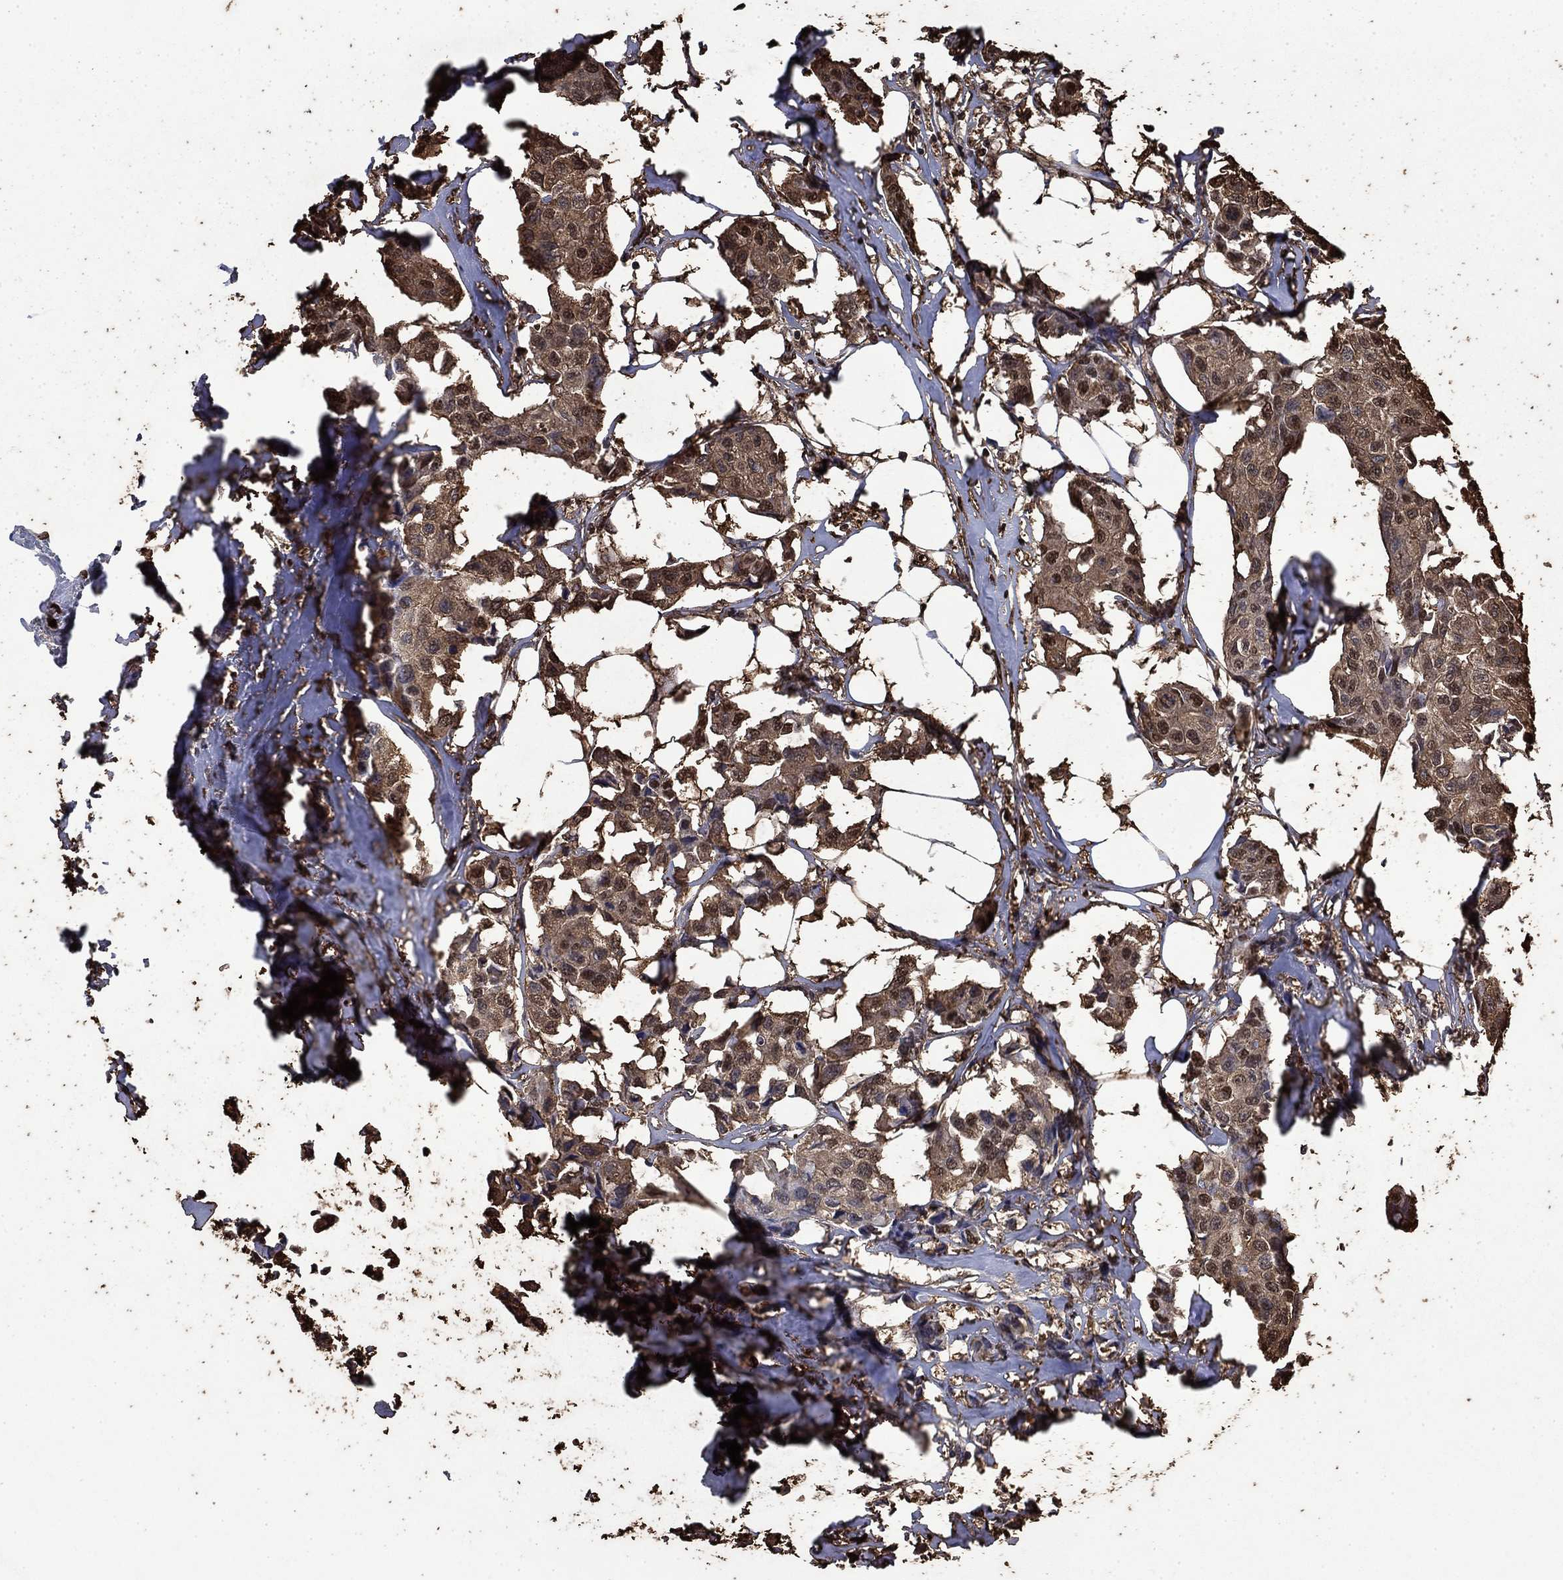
{"staining": {"intensity": "moderate", "quantity": "25%-75%", "location": "cytoplasmic/membranous,nuclear"}, "tissue": "breast cancer", "cell_type": "Tumor cells", "image_type": "cancer", "snomed": [{"axis": "morphology", "description": "Duct carcinoma"}, {"axis": "topography", "description": "Breast"}], "caption": "Immunohistochemical staining of invasive ductal carcinoma (breast) exhibits moderate cytoplasmic/membranous and nuclear protein staining in approximately 25%-75% of tumor cells. Nuclei are stained in blue.", "gene": "GAPDH", "patient": {"sex": "female", "age": 80}}